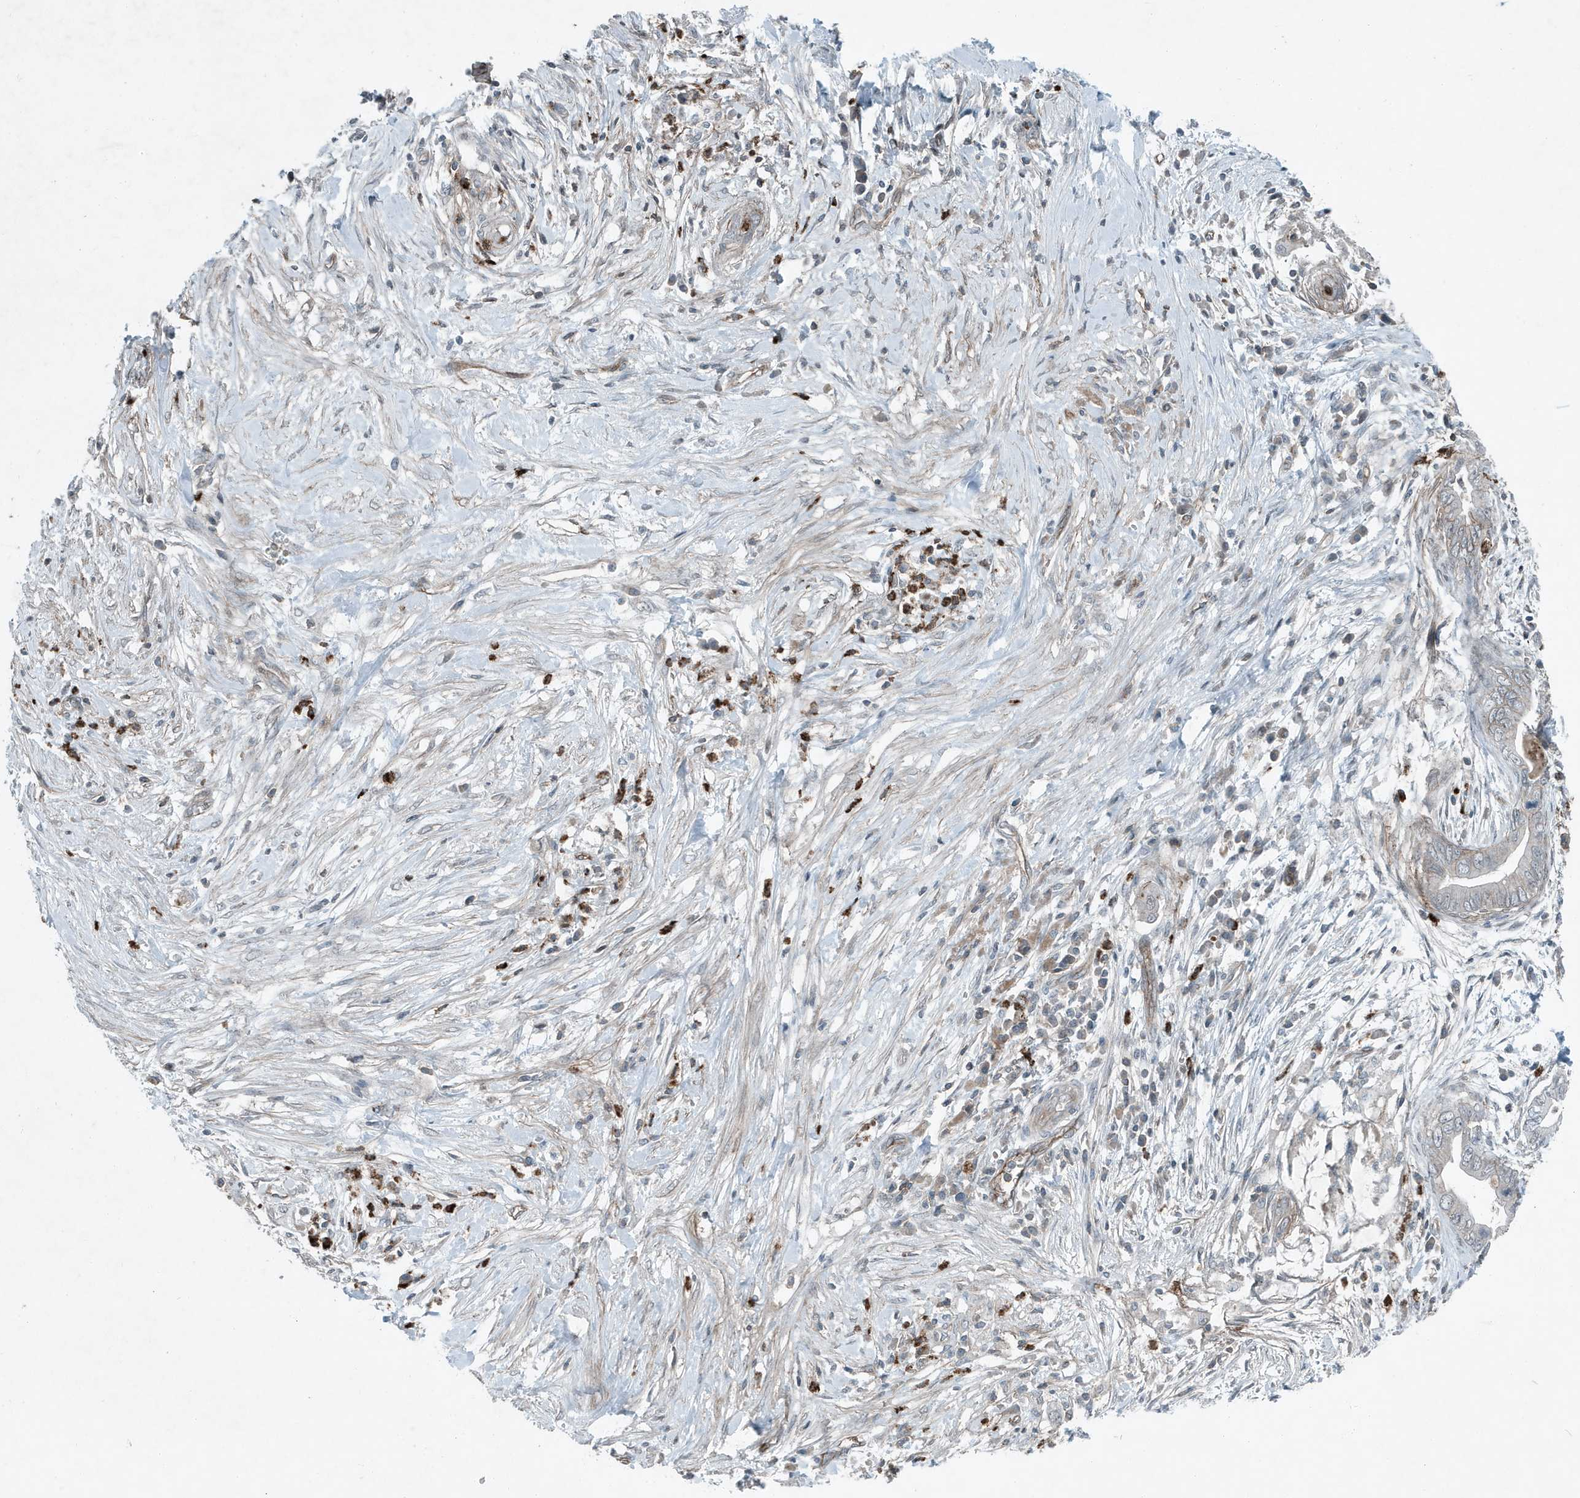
{"staining": {"intensity": "weak", "quantity": "<25%", "location": "cytoplasmic/membranous"}, "tissue": "pancreatic cancer", "cell_type": "Tumor cells", "image_type": "cancer", "snomed": [{"axis": "morphology", "description": "Adenocarcinoma, NOS"}, {"axis": "topography", "description": "Pancreas"}], "caption": "A high-resolution micrograph shows IHC staining of pancreatic cancer (adenocarcinoma), which reveals no significant expression in tumor cells. (DAB IHC with hematoxylin counter stain).", "gene": "DAPP1", "patient": {"sex": "male", "age": 75}}